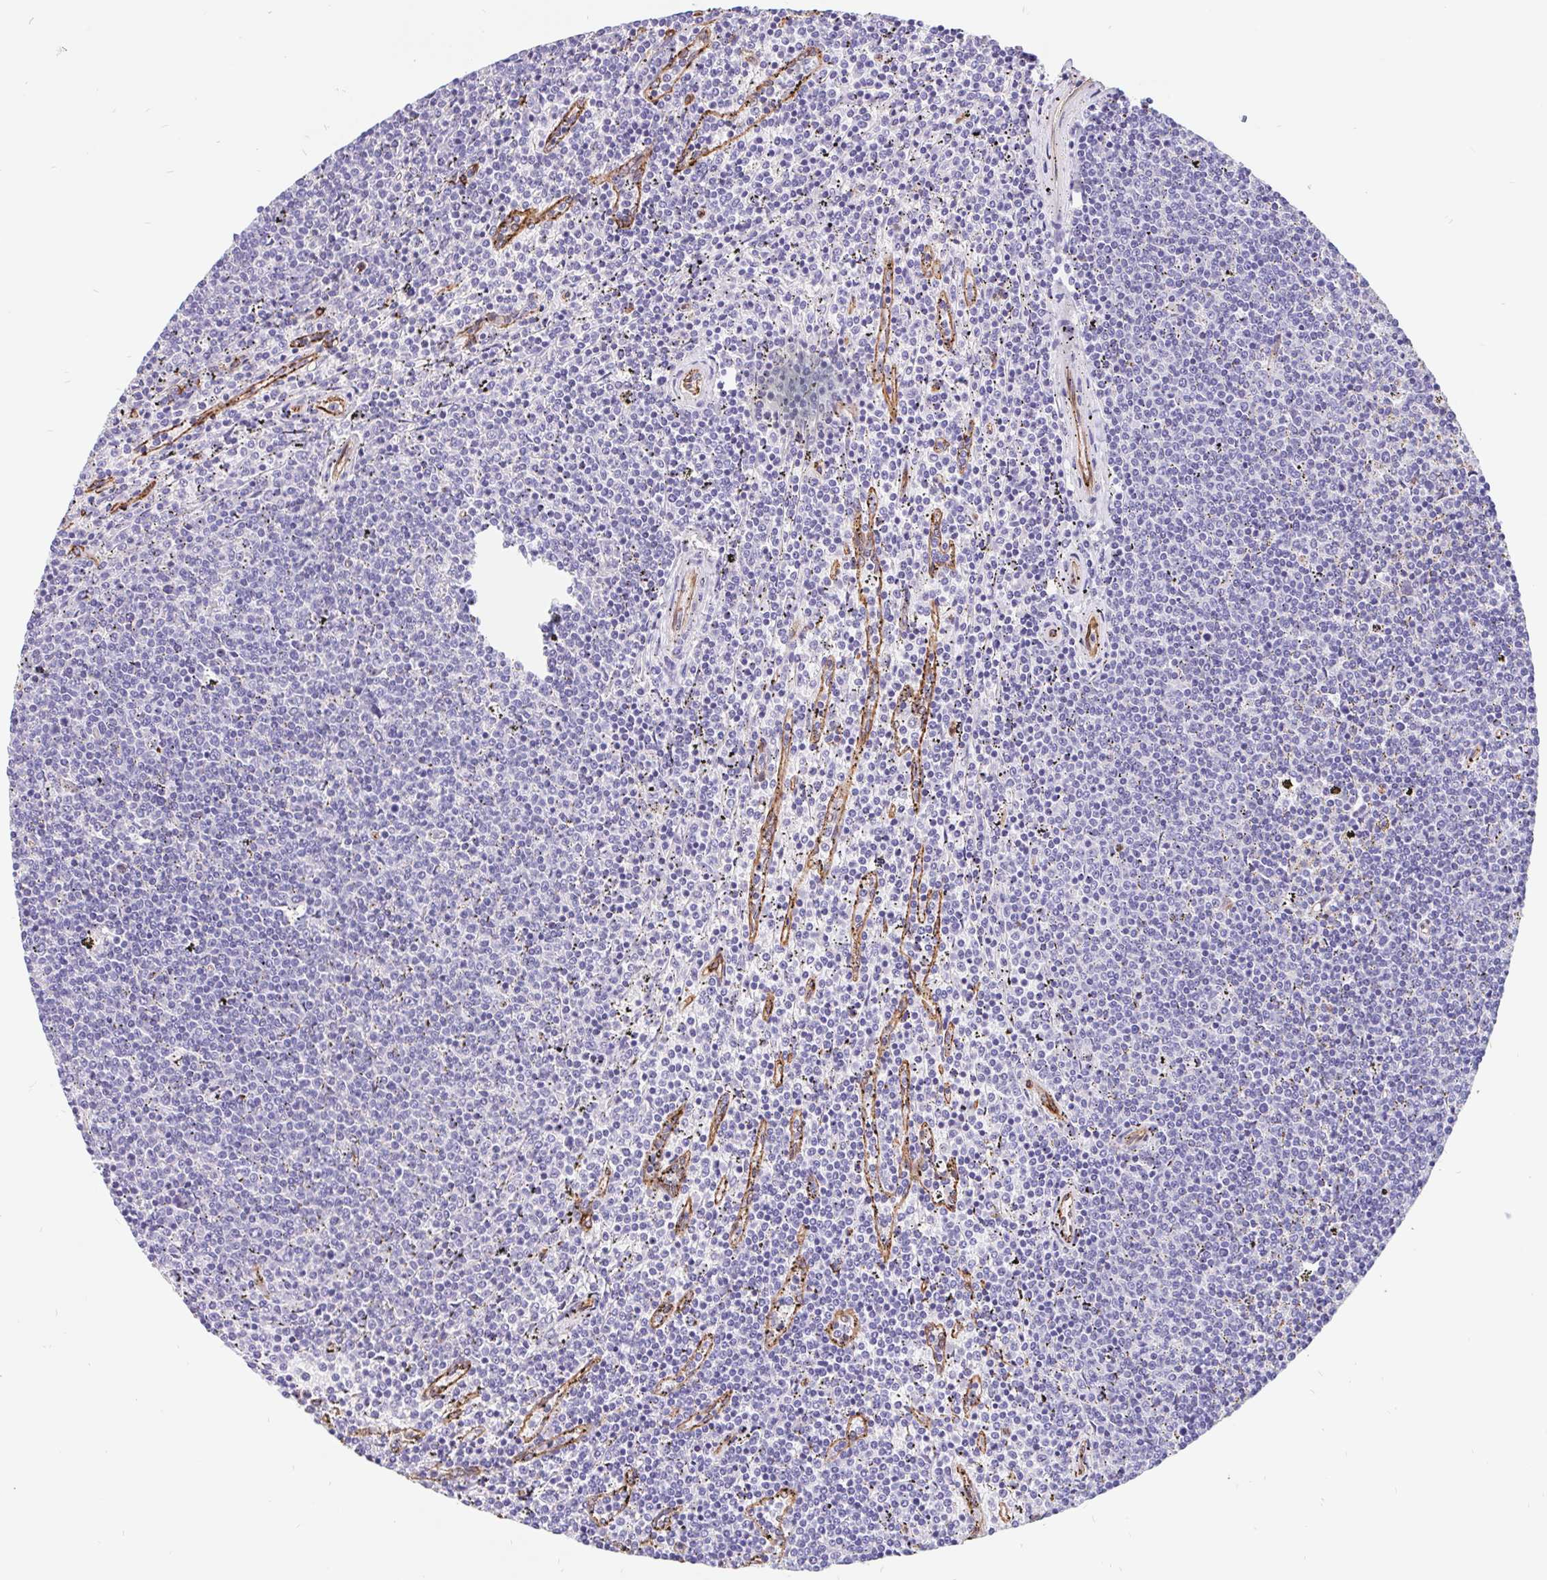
{"staining": {"intensity": "negative", "quantity": "none", "location": "none"}, "tissue": "lymphoma", "cell_type": "Tumor cells", "image_type": "cancer", "snomed": [{"axis": "morphology", "description": "Malignant lymphoma, non-Hodgkin's type, Low grade"}, {"axis": "topography", "description": "Spleen"}], "caption": "A micrograph of low-grade malignant lymphoma, non-Hodgkin's type stained for a protein demonstrates no brown staining in tumor cells. (Stains: DAB (3,3'-diaminobenzidine) immunohistochemistry (IHC) with hematoxylin counter stain, Microscopy: brightfield microscopy at high magnification).", "gene": "LIMCH1", "patient": {"sex": "female", "age": 50}}